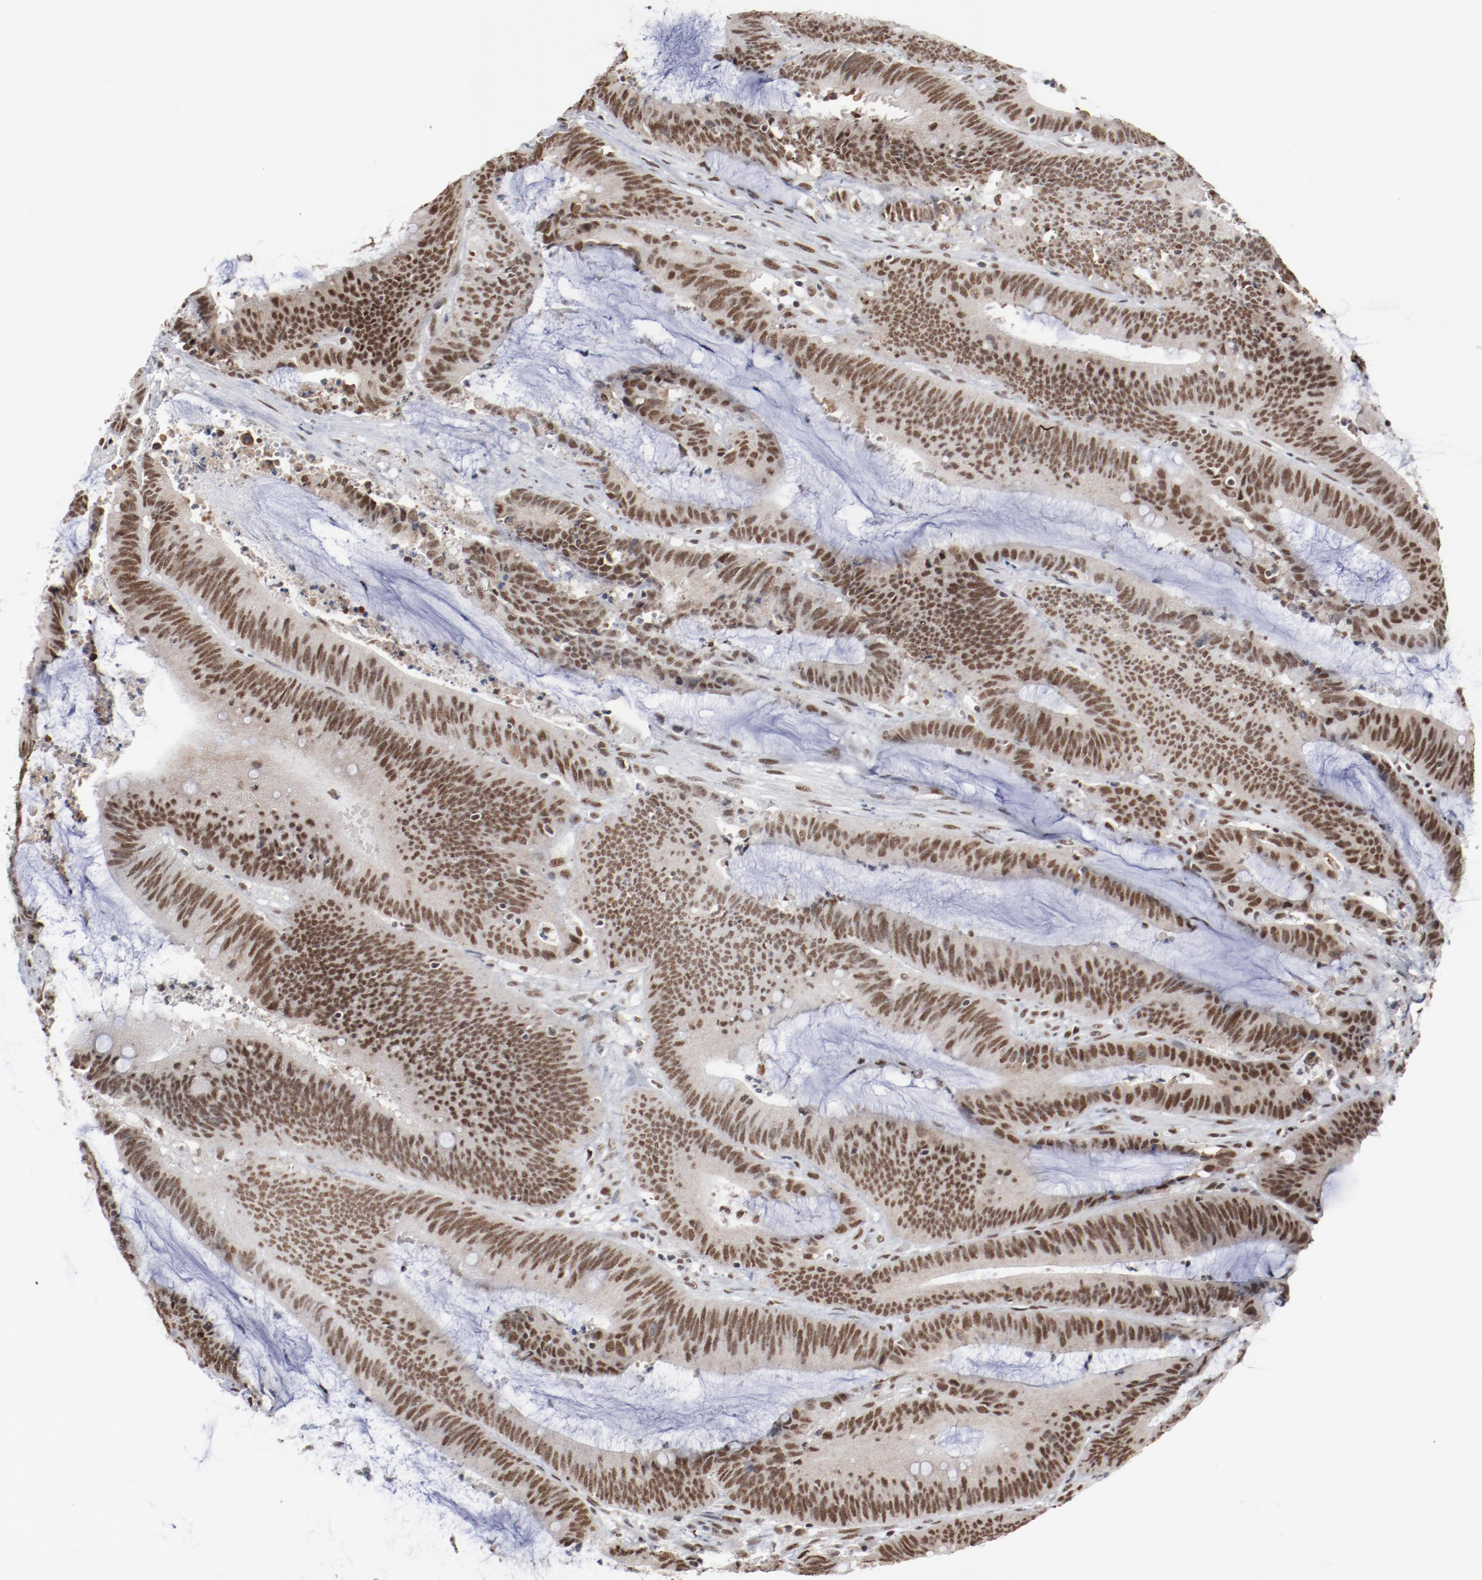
{"staining": {"intensity": "moderate", "quantity": ">75%", "location": "nuclear"}, "tissue": "colorectal cancer", "cell_type": "Tumor cells", "image_type": "cancer", "snomed": [{"axis": "morphology", "description": "Adenocarcinoma, NOS"}, {"axis": "topography", "description": "Rectum"}], "caption": "Brown immunohistochemical staining in human colorectal cancer (adenocarcinoma) demonstrates moderate nuclear positivity in approximately >75% of tumor cells.", "gene": "BUB3", "patient": {"sex": "female", "age": 66}}